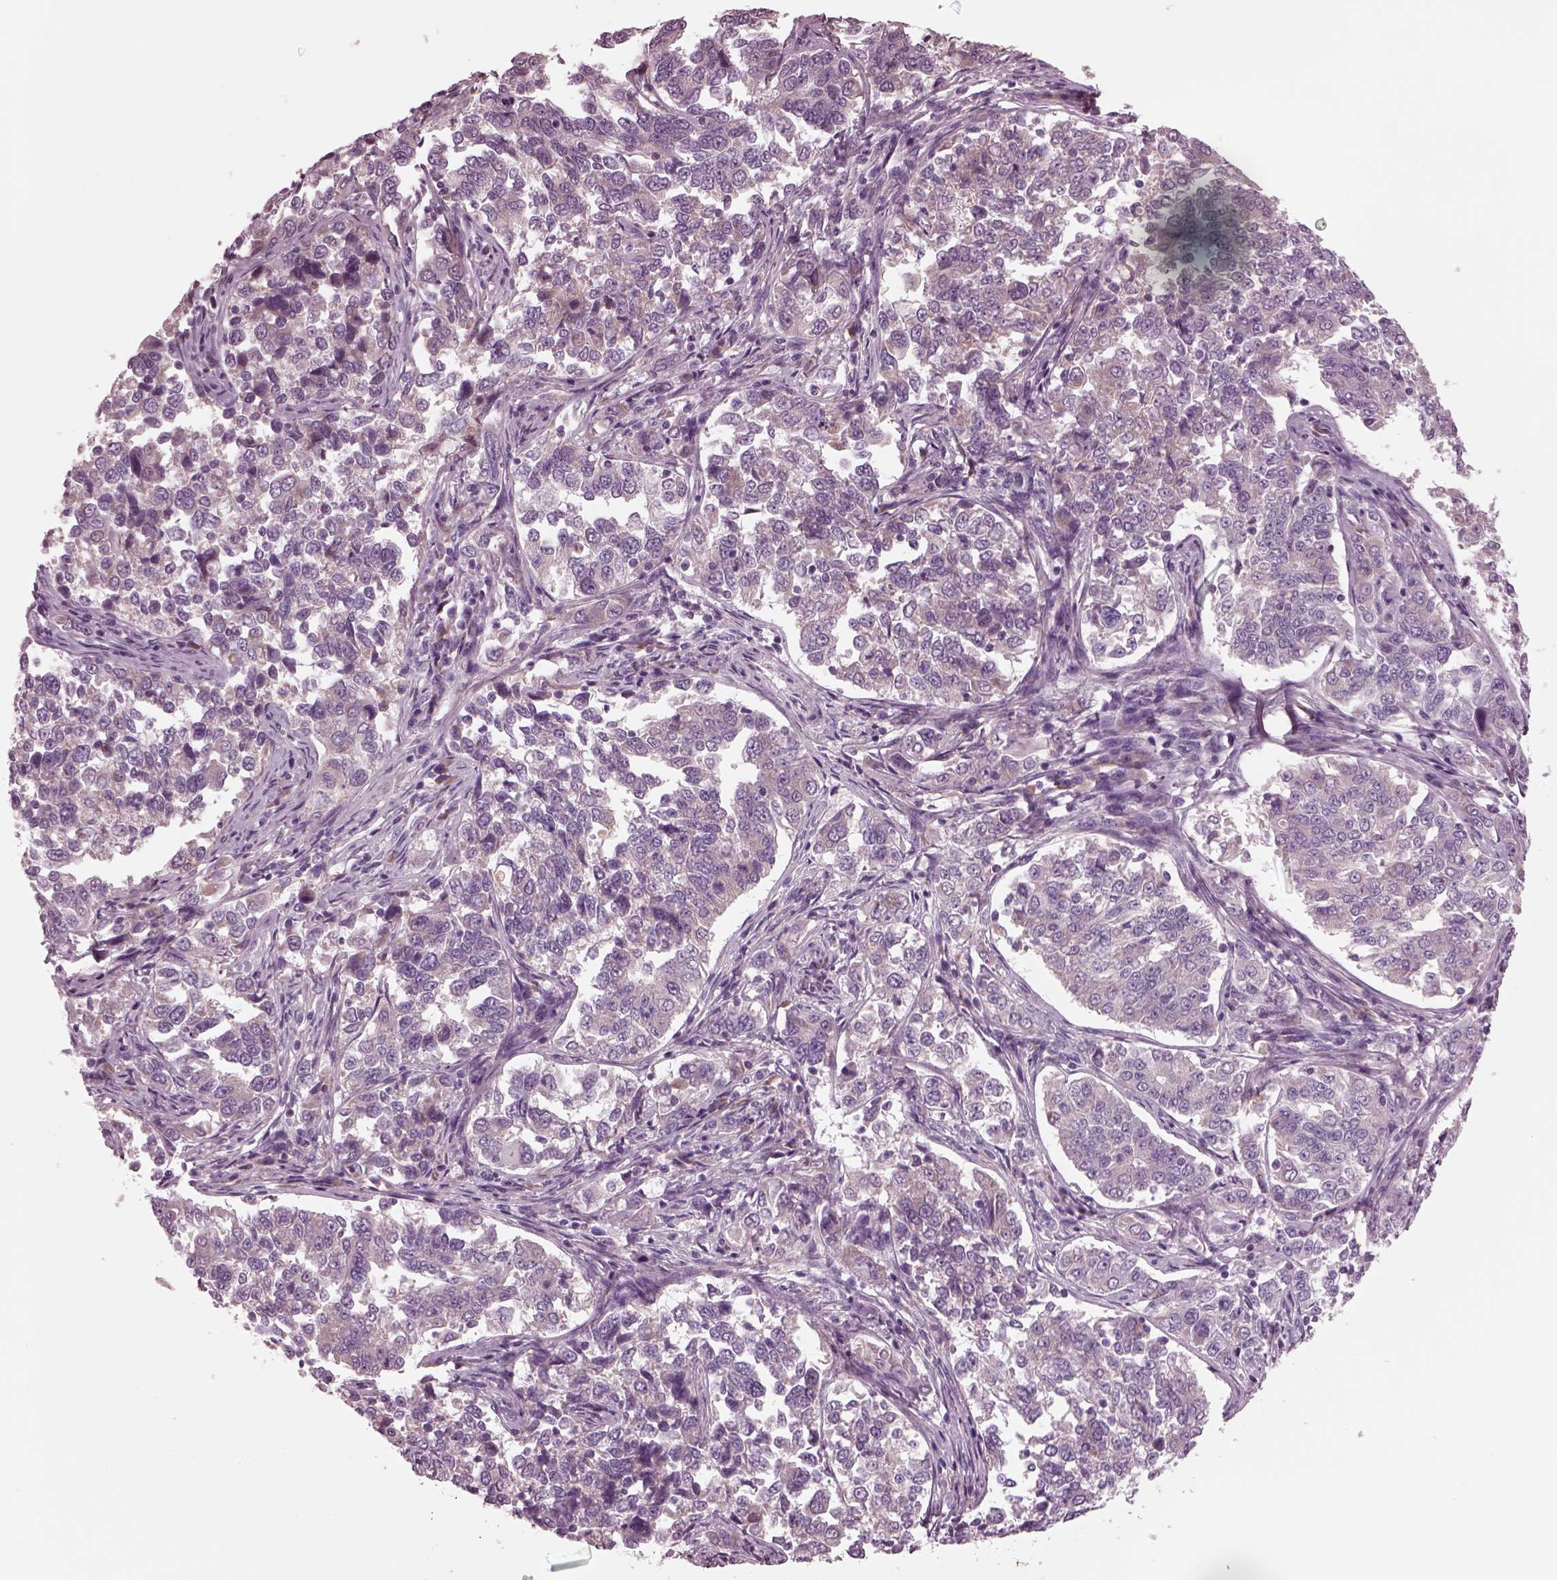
{"staining": {"intensity": "weak", "quantity": "<25%", "location": "cytoplasmic/membranous"}, "tissue": "endometrial cancer", "cell_type": "Tumor cells", "image_type": "cancer", "snomed": [{"axis": "morphology", "description": "Adenocarcinoma, NOS"}, {"axis": "topography", "description": "Endometrium"}], "caption": "This histopathology image is of endometrial adenocarcinoma stained with IHC to label a protein in brown with the nuclei are counter-stained blue. There is no positivity in tumor cells.", "gene": "AP4M1", "patient": {"sex": "female", "age": 43}}